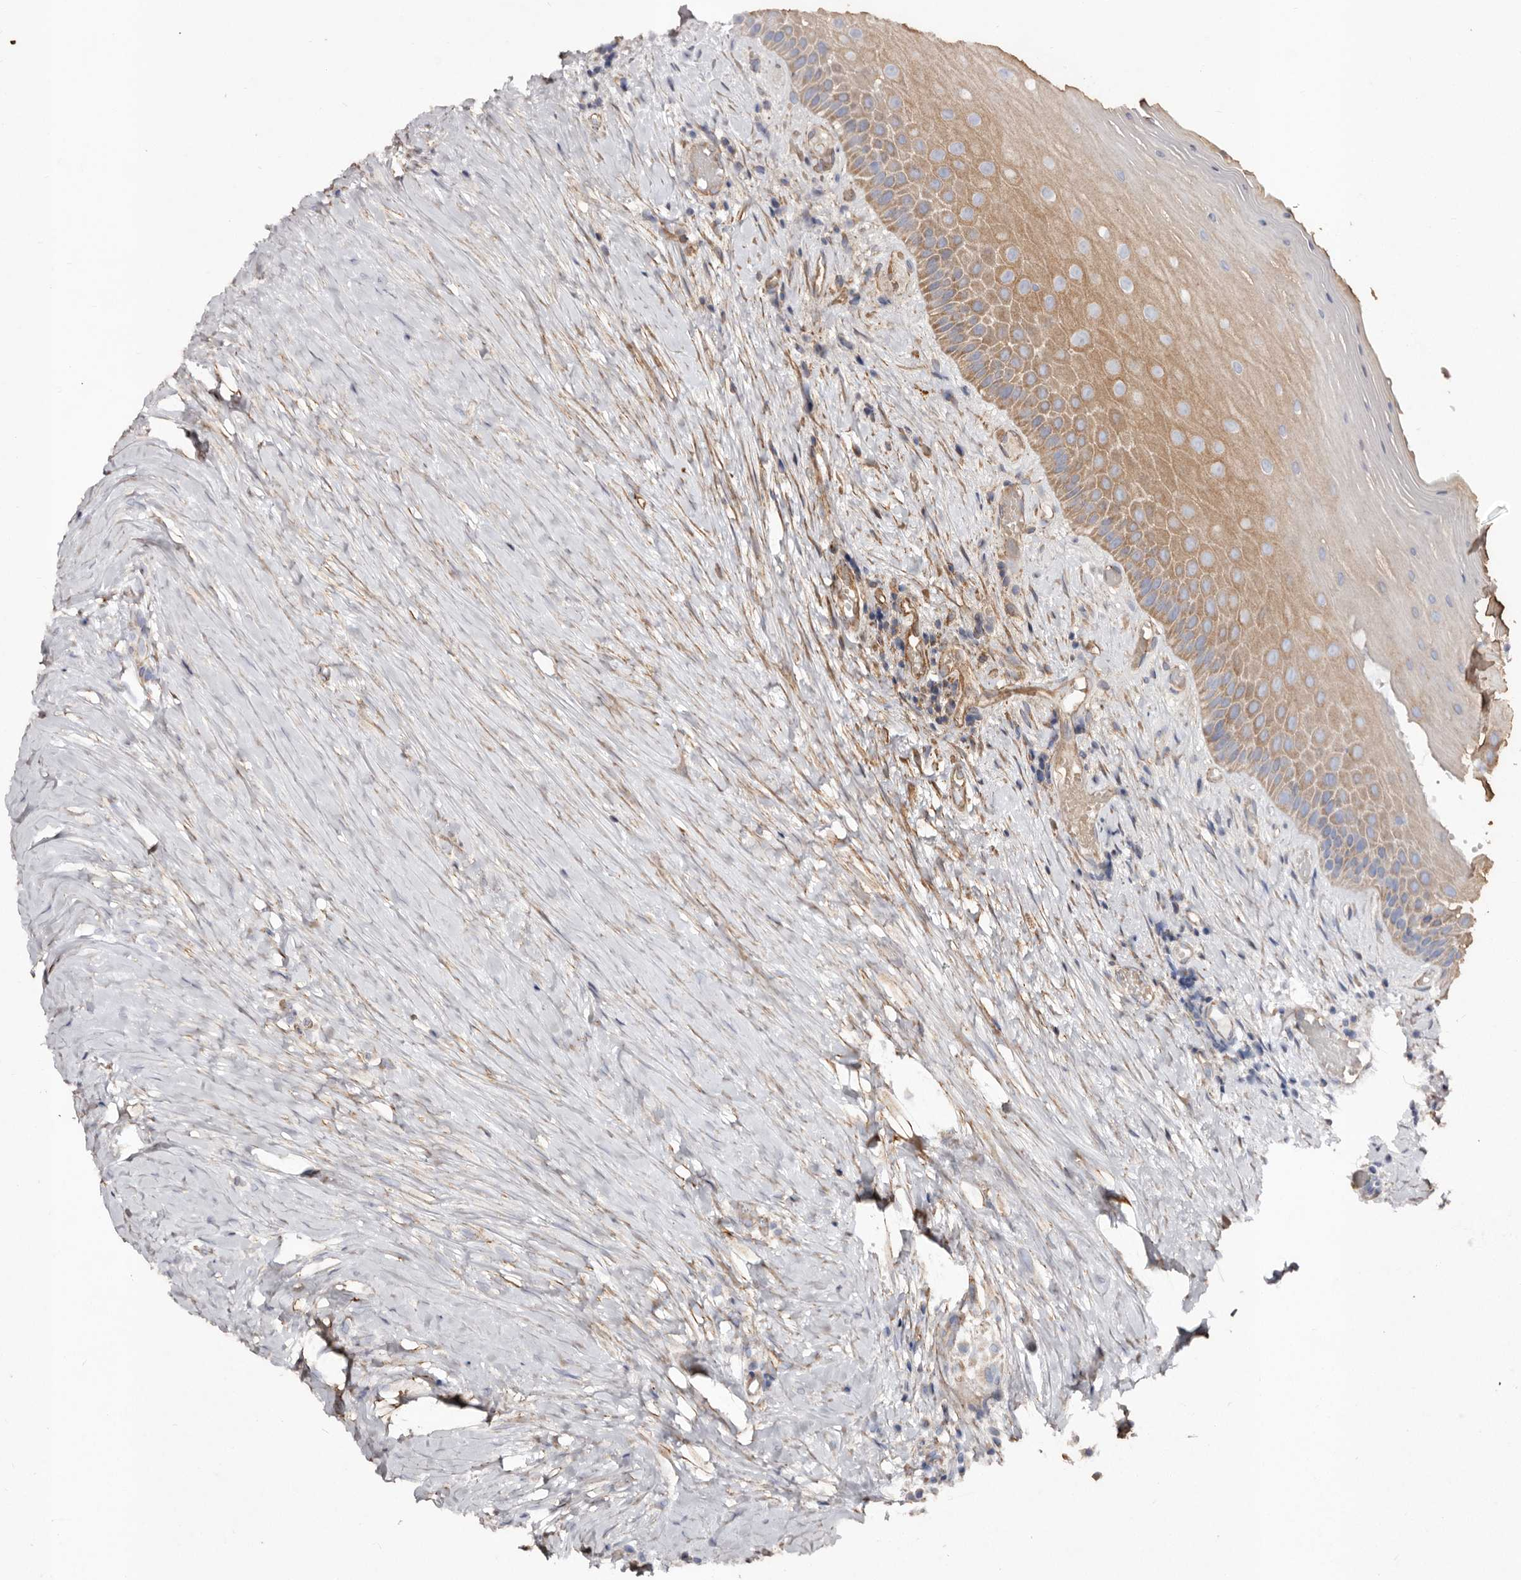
{"staining": {"intensity": "moderate", "quantity": ">75%", "location": "cytoplasmic/membranous"}, "tissue": "oral mucosa", "cell_type": "Squamous epithelial cells", "image_type": "normal", "snomed": [{"axis": "morphology", "description": "Normal tissue, NOS"}, {"axis": "topography", "description": "Skeletal muscle"}, {"axis": "topography", "description": "Oral tissue"}, {"axis": "topography", "description": "Peripheral nerve tissue"}], "caption": "Protein expression analysis of normal human oral mucosa reveals moderate cytoplasmic/membranous expression in about >75% of squamous epithelial cells. (brown staining indicates protein expression, while blue staining denotes nuclei).", "gene": "MACC1", "patient": {"sex": "female", "age": 84}}